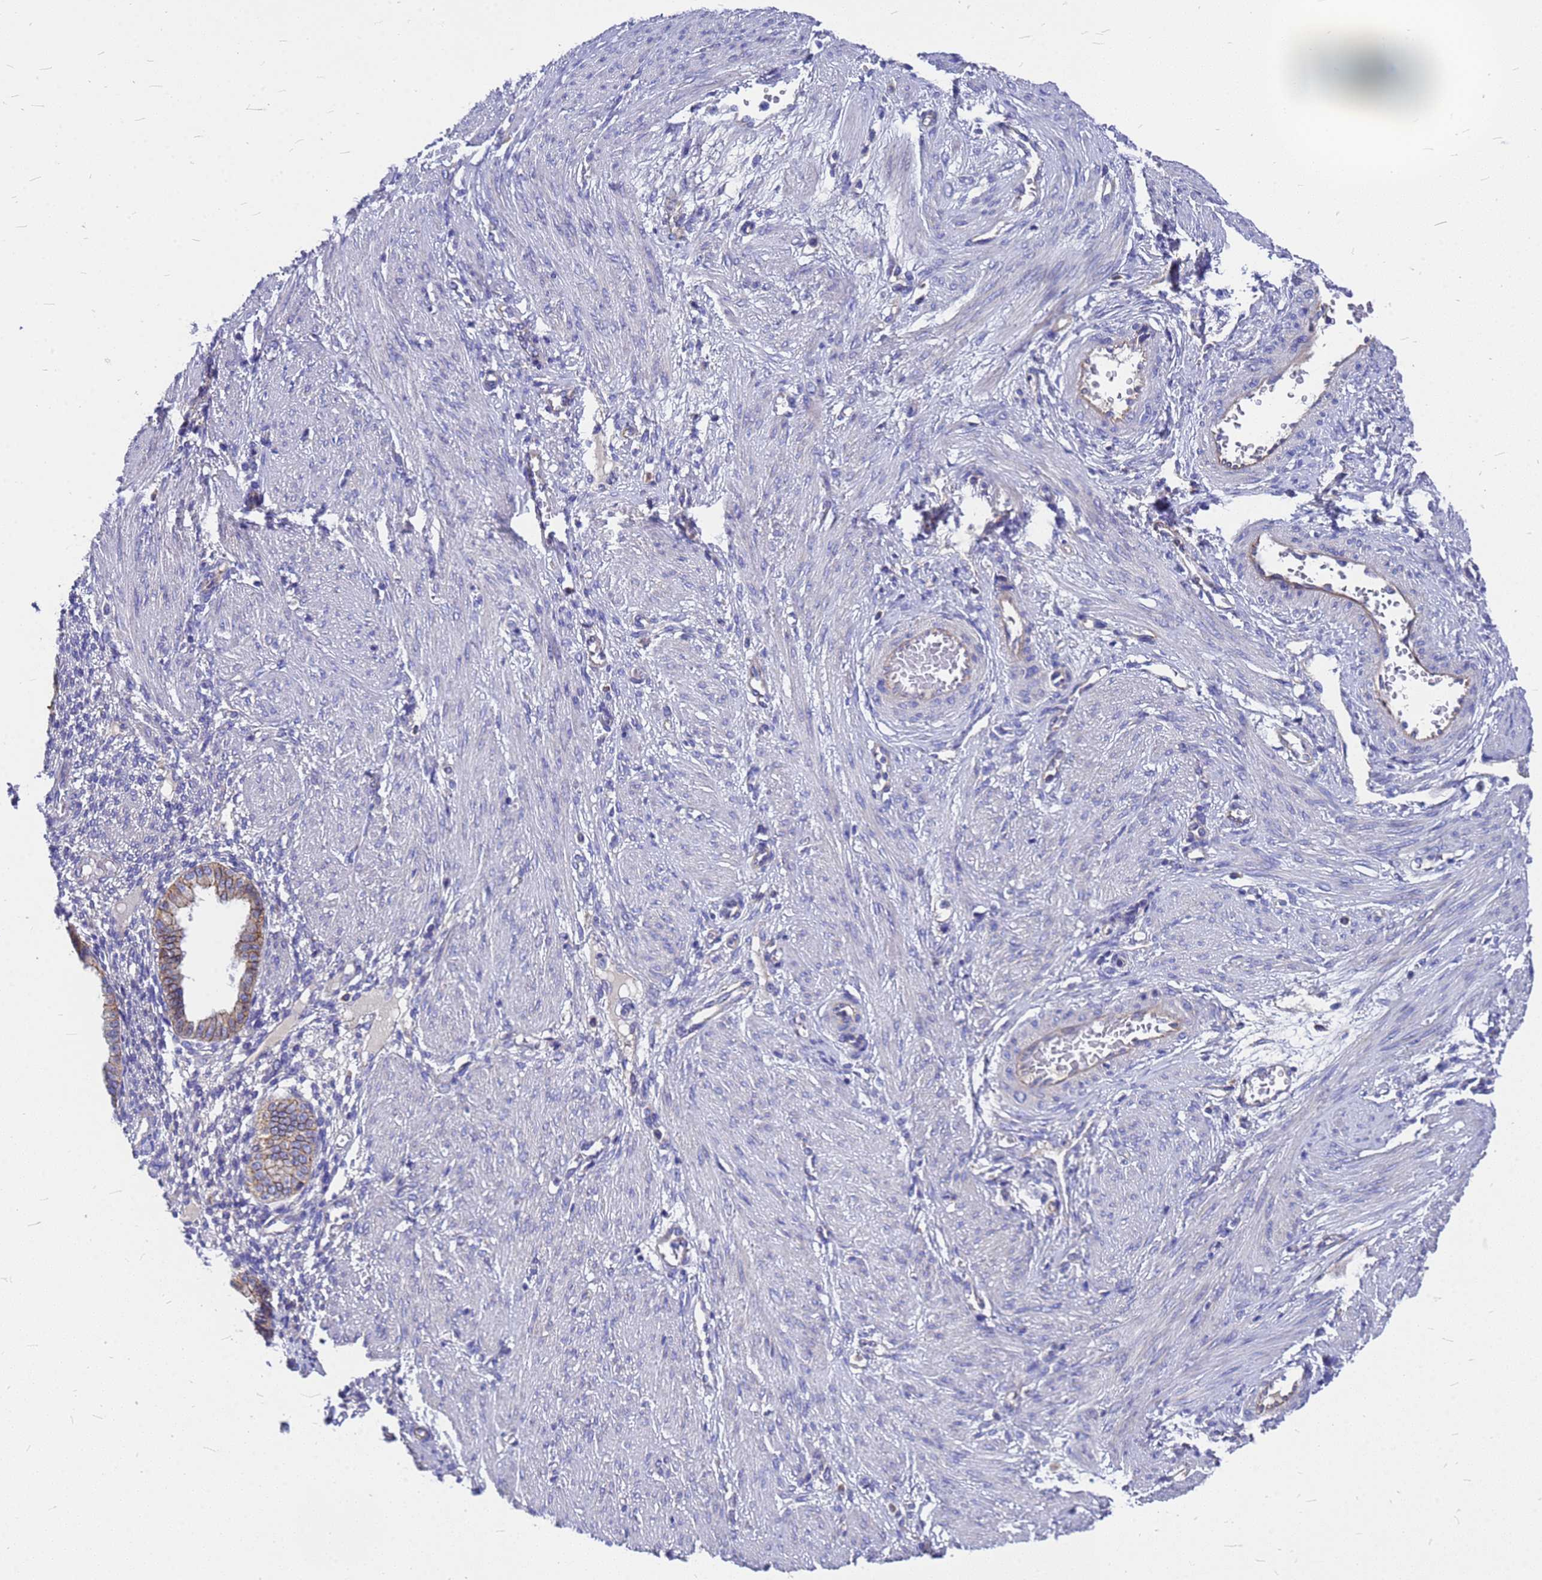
{"staining": {"intensity": "negative", "quantity": "none", "location": "none"}, "tissue": "endometrium", "cell_type": "Cells in endometrial stroma", "image_type": "normal", "snomed": [{"axis": "morphology", "description": "Normal tissue, NOS"}, {"axis": "topography", "description": "Endometrium"}], "caption": "The immunohistochemistry histopathology image has no significant positivity in cells in endometrial stroma of endometrium.", "gene": "FBXW5", "patient": {"sex": "female", "age": 33}}